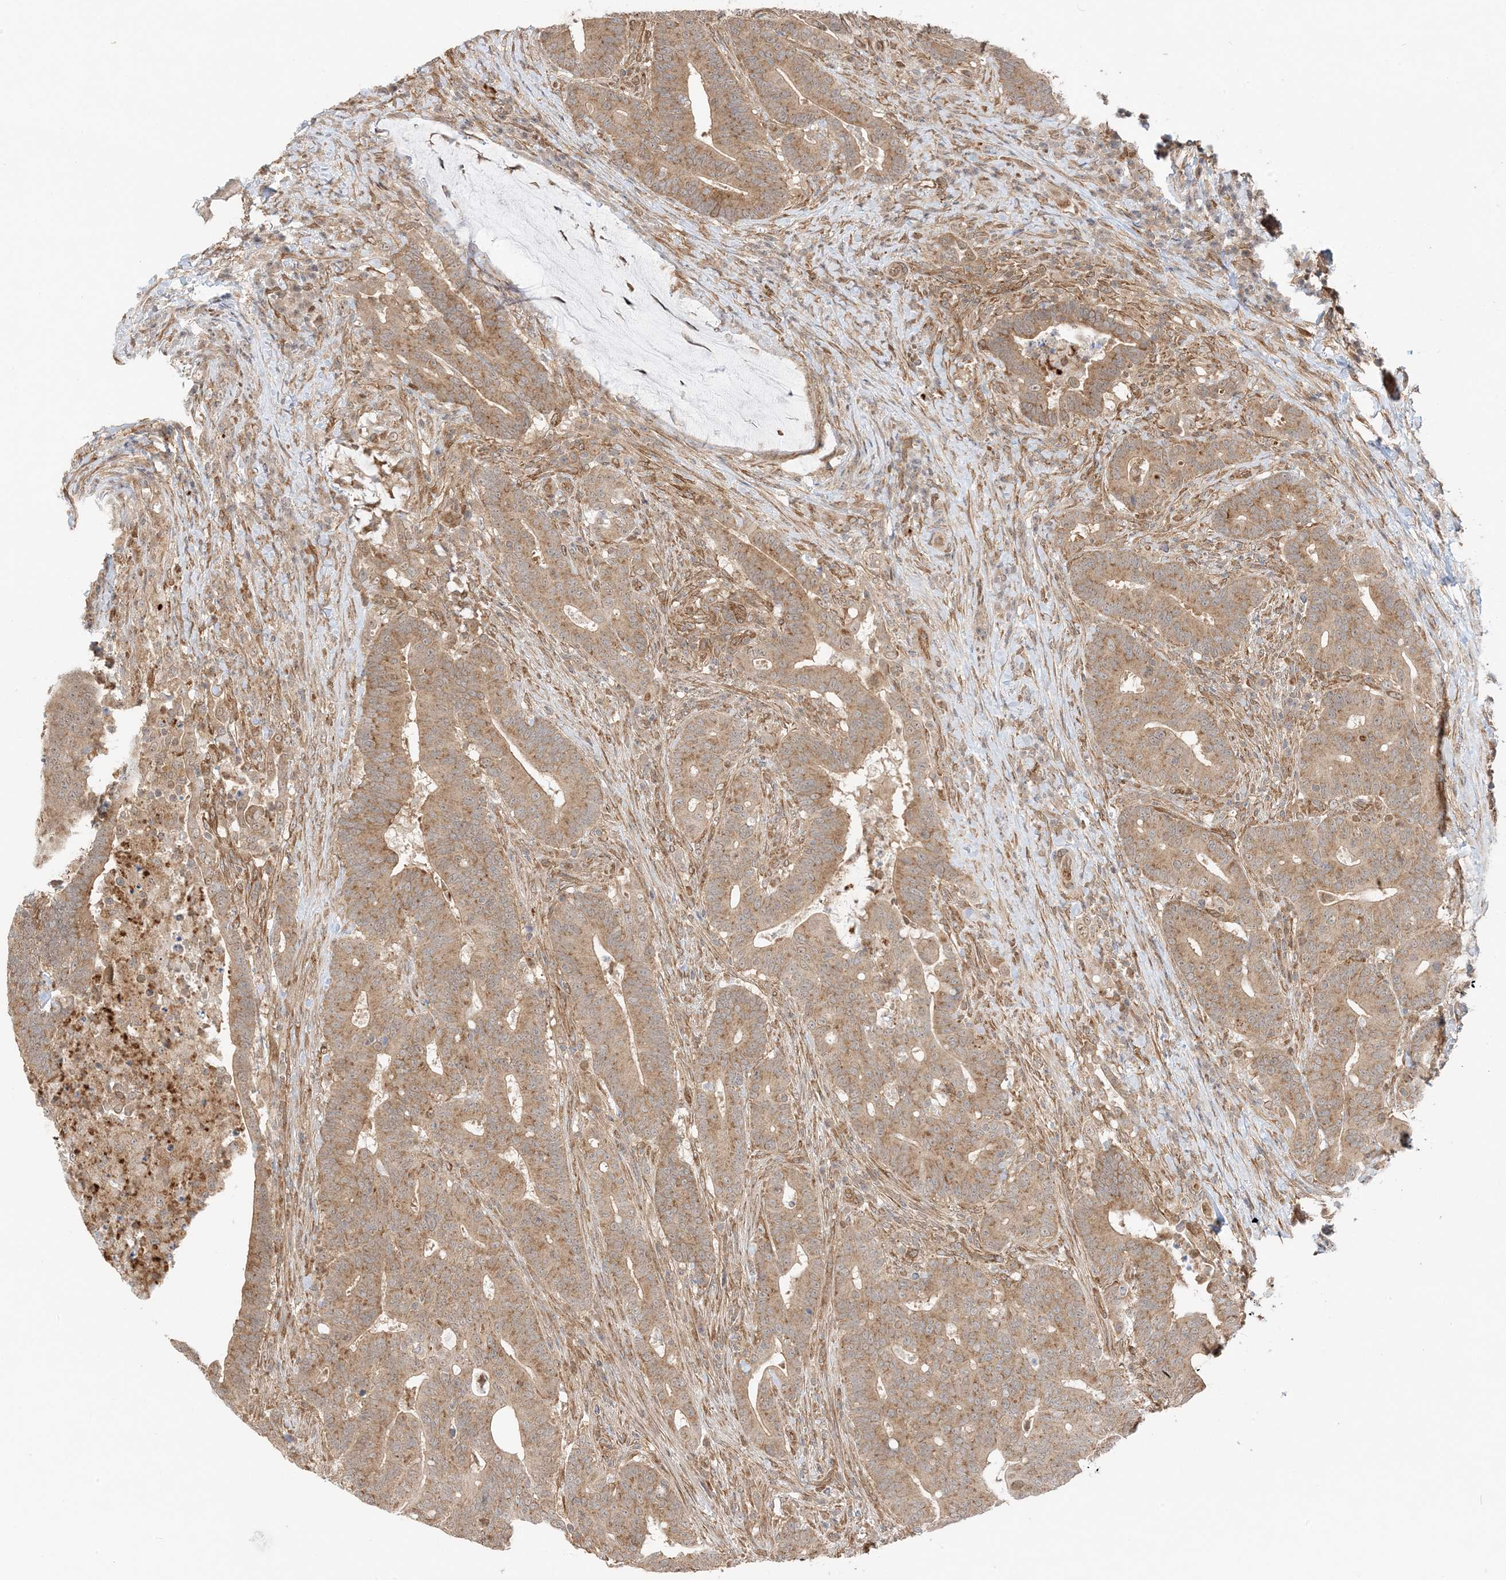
{"staining": {"intensity": "moderate", "quantity": ">75%", "location": "cytoplasmic/membranous"}, "tissue": "colorectal cancer", "cell_type": "Tumor cells", "image_type": "cancer", "snomed": [{"axis": "morphology", "description": "Adenocarcinoma, NOS"}, {"axis": "topography", "description": "Colon"}], "caption": "A brown stain shows moderate cytoplasmic/membranous staining of a protein in colorectal adenocarcinoma tumor cells.", "gene": "UBAP2L", "patient": {"sex": "female", "age": 66}}